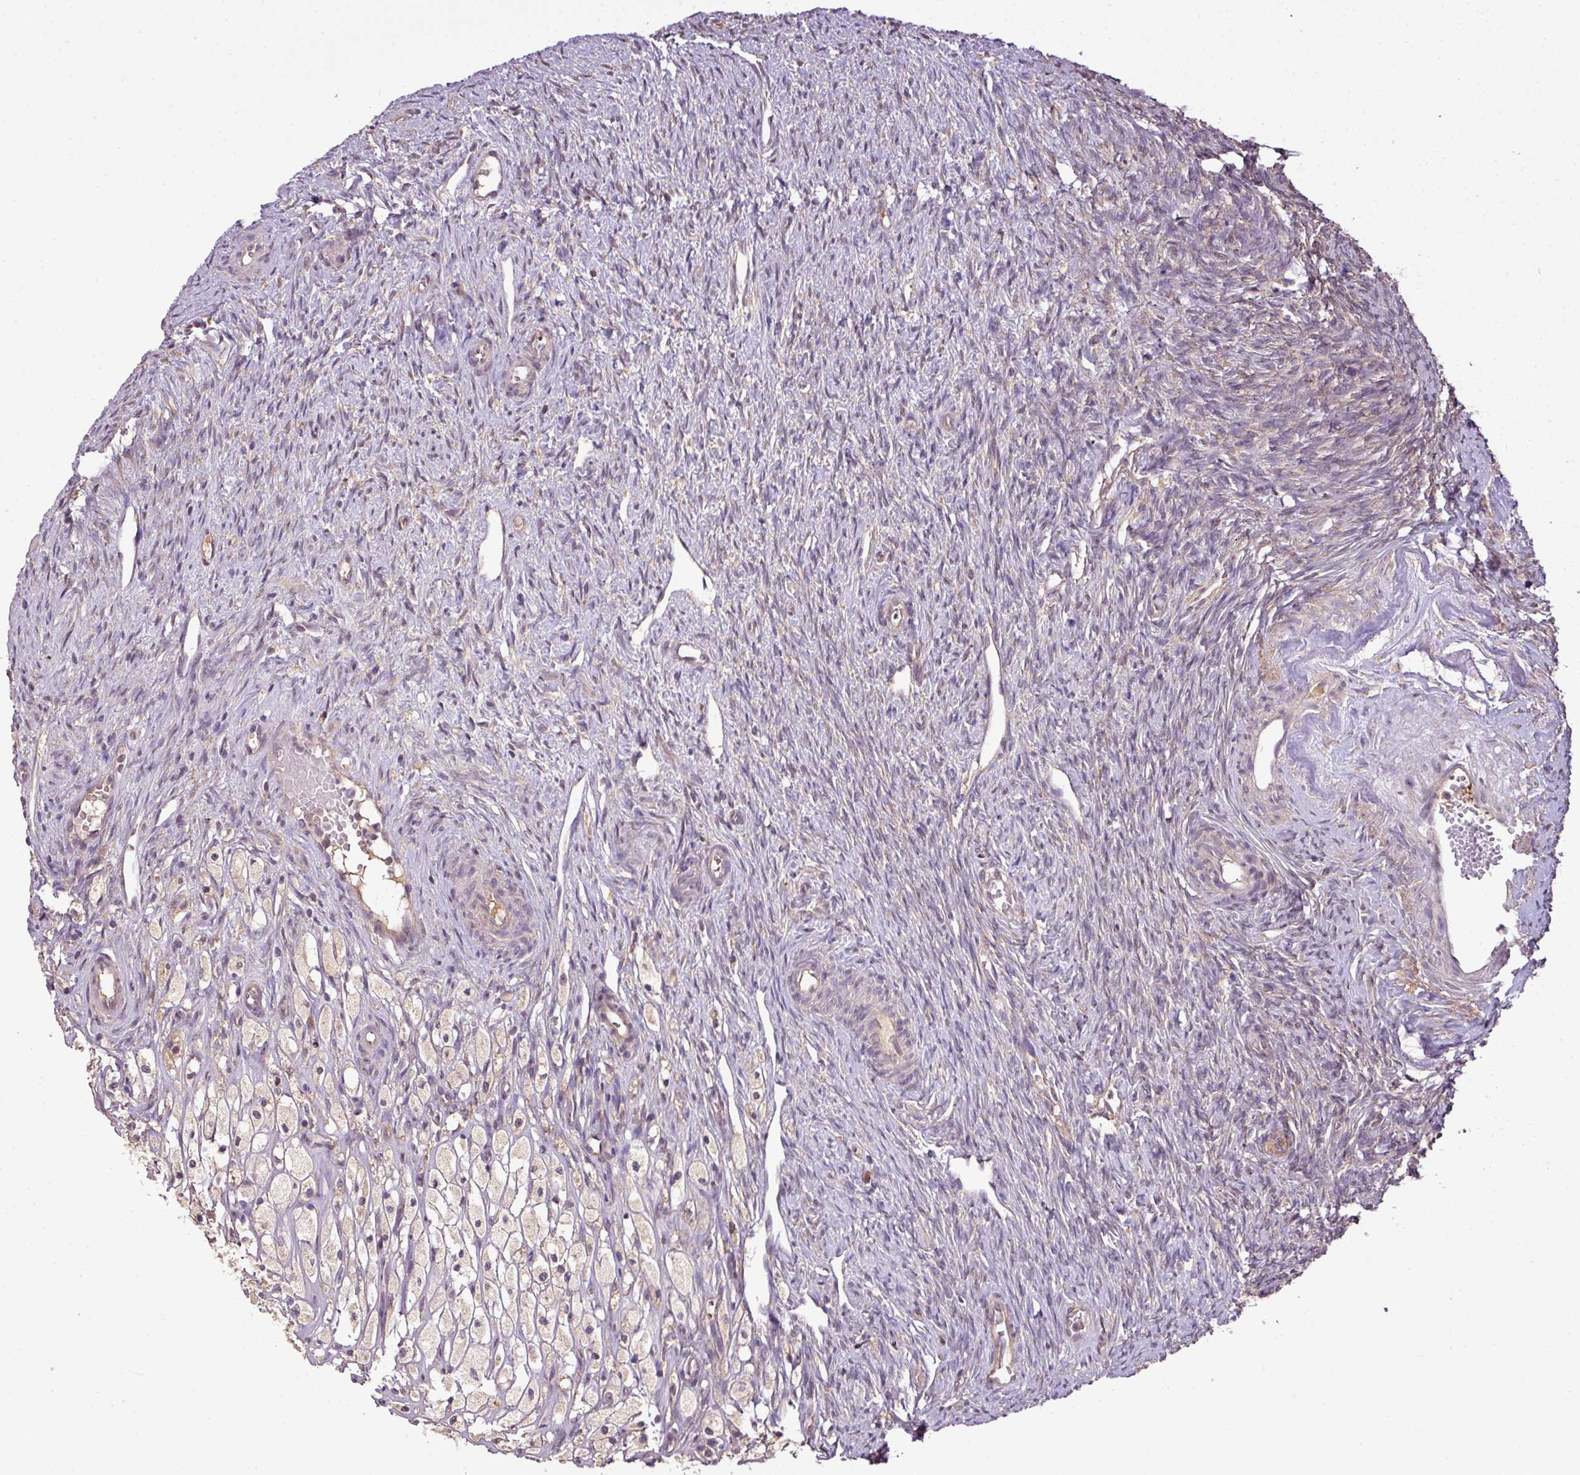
{"staining": {"intensity": "moderate", "quantity": "25%-75%", "location": "cytoplasmic/membranous"}, "tissue": "ovary", "cell_type": "Follicle cells", "image_type": "normal", "snomed": [{"axis": "morphology", "description": "Normal tissue, NOS"}, {"axis": "topography", "description": "Ovary"}], "caption": "Ovary stained with DAB (3,3'-diaminobenzidine) immunohistochemistry demonstrates medium levels of moderate cytoplasmic/membranous staining in approximately 25%-75% of follicle cells. (brown staining indicates protein expression, while blue staining denotes nuclei).", "gene": "DNAAF4", "patient": {"sex": "female", "age": 51}}